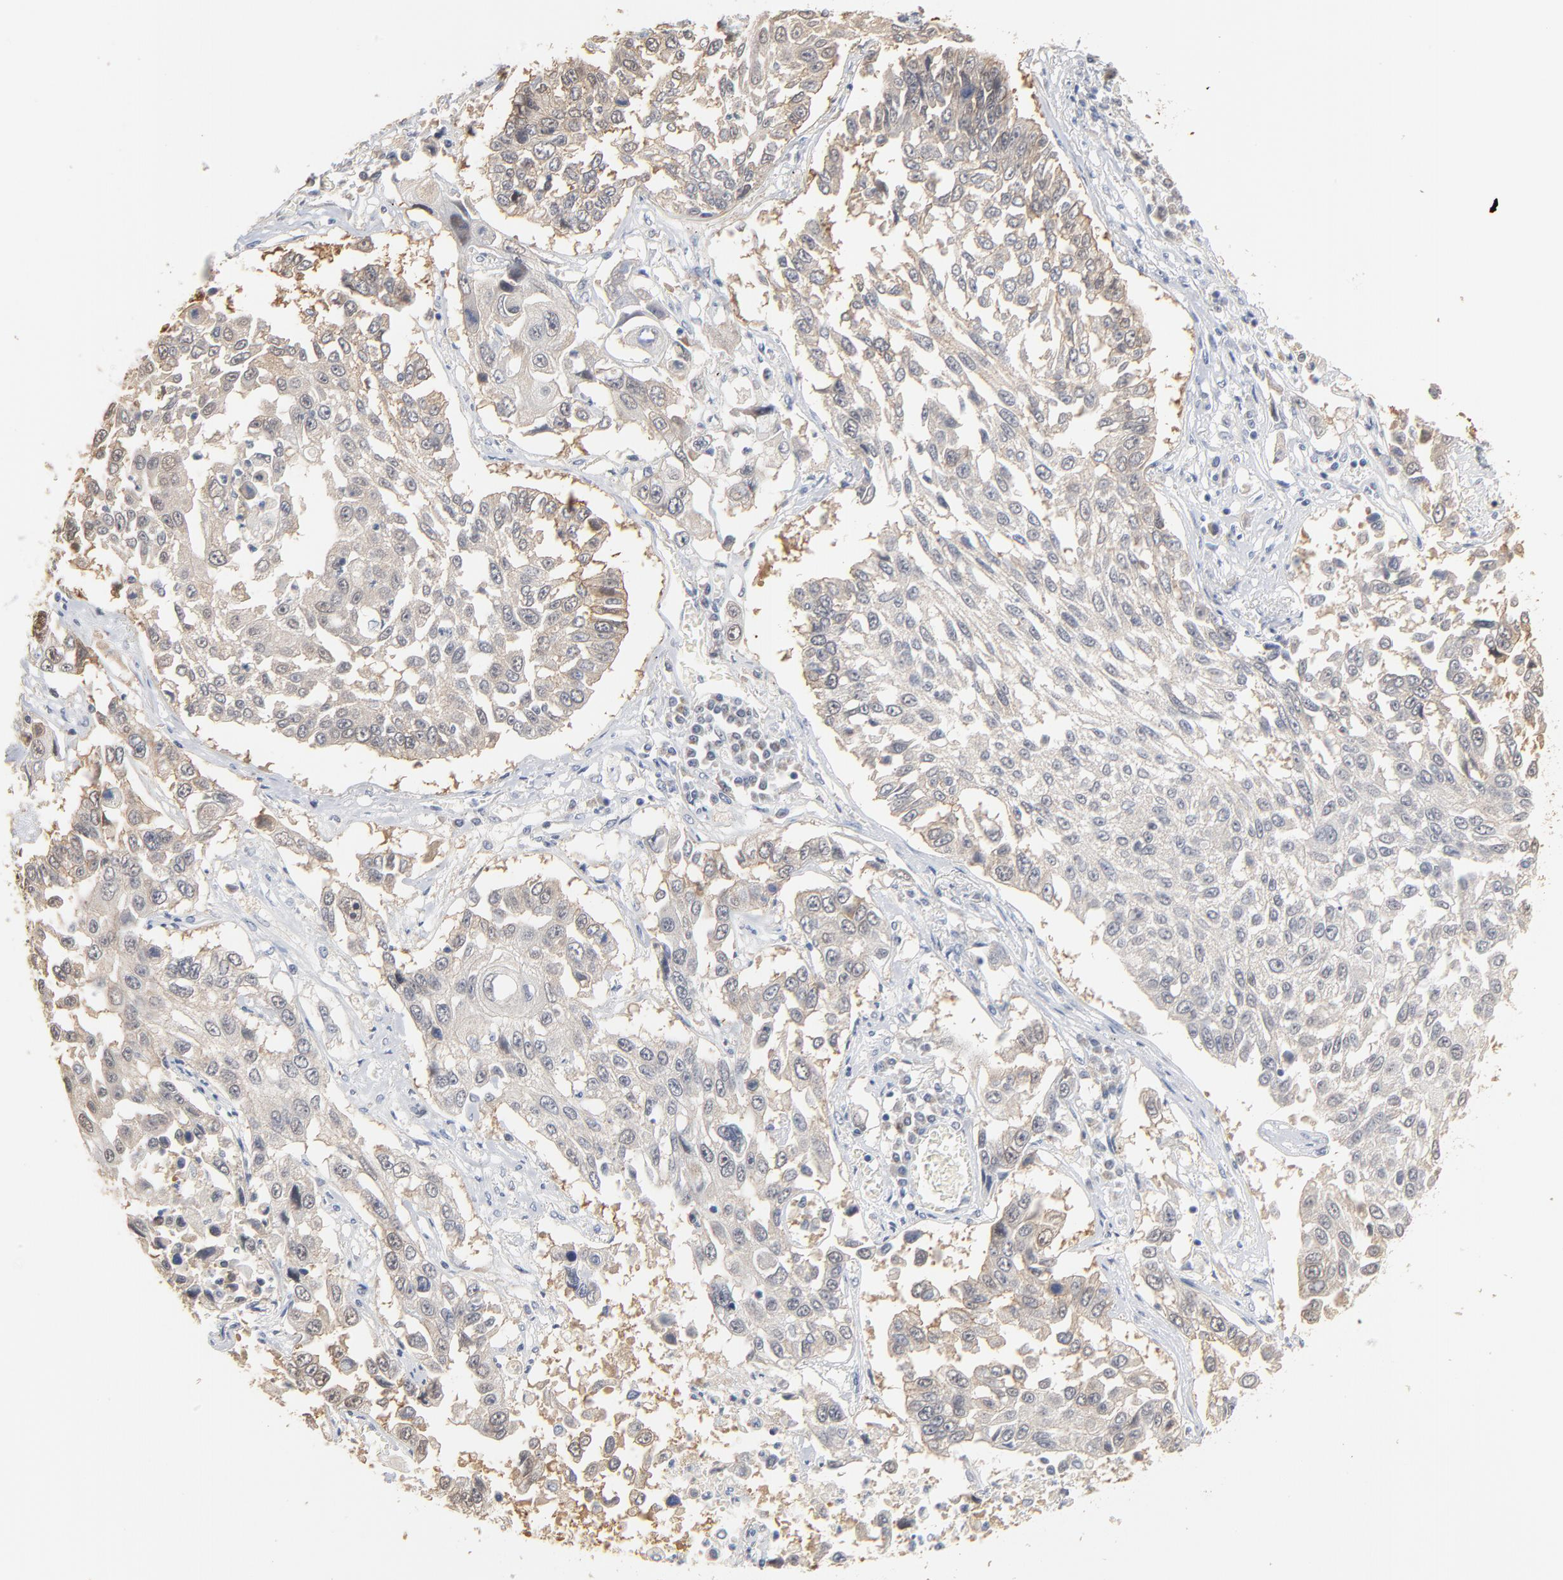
{"staining": {"intensity": "weak", "quantity": "<25%", "location": "cytoplasmic/membranous"}, "tissue": "lung cancer", "cell_type": "Tumor cells", "image_type": "cancer", "snomed": [{"axis": "morphology", "description": "Squamous cell carcinoma, NOS"}, {"axis": "topography", "description": "Lung"}], "caption": "IHC photomicrograph of neoplastic tissue: human lung cancer (squamous cell carcinoma) stained with DAB exhibits no significant protein expression in tumor cells. Brightfield microscopy of immunohistochemistry (IHC) stained with DAB (brown) and hematoxylin (blue), captured at high magnification.", "gene": "EPCAM", "patient": {"sex": "male", "age": 71}}